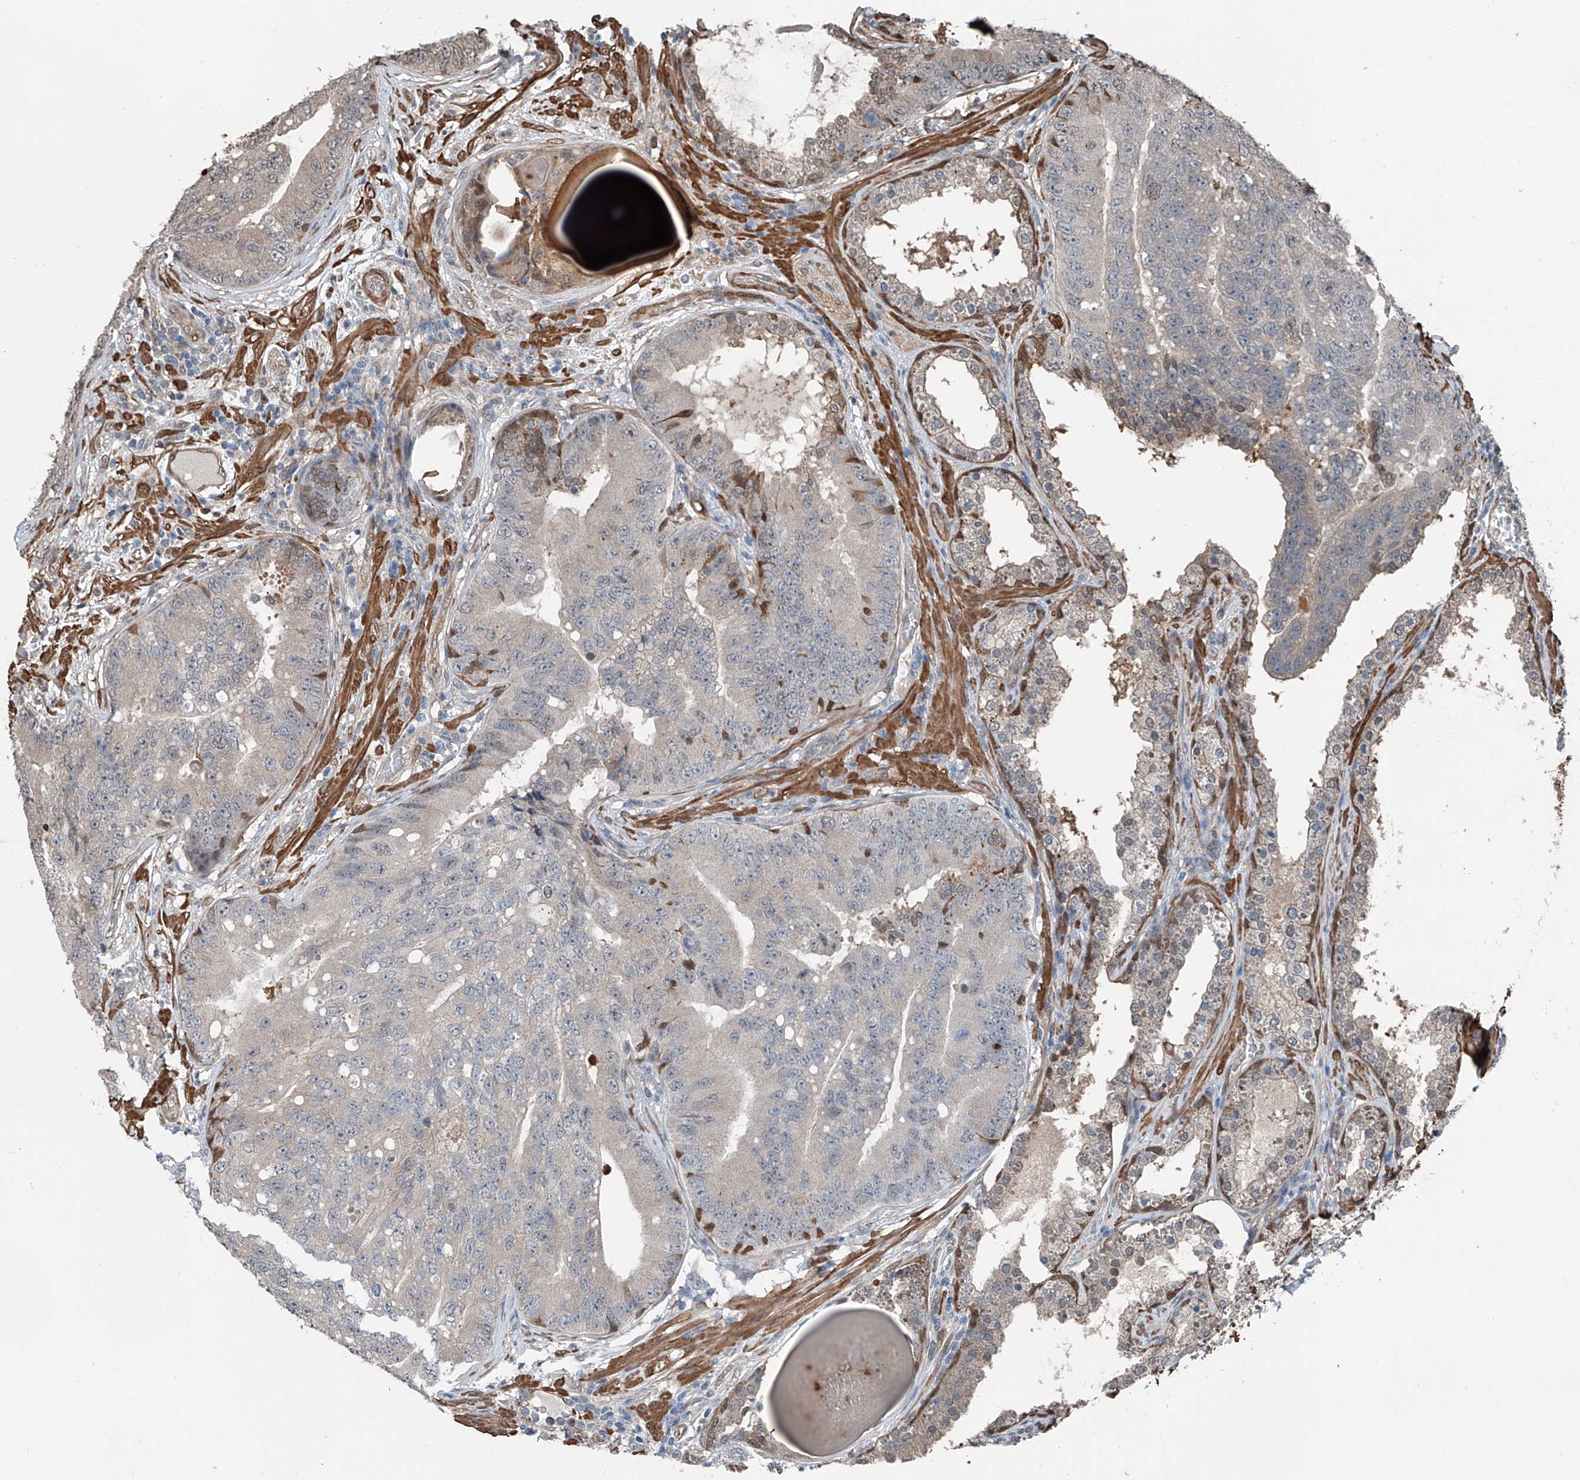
{"staining": {"intensity": "weak", "quantity": "25%-75%", "location": "cytoplasmic/membranous"}, "tissue": "prostate cancer", "cell_type": "Tumor cells", "image_type": "cancer", "snomed": [{"axis": "morphology", "description": "Adenocarcinoma, High grade"}, {"axis": "topography", "description": "Prostate"}], "caption": "Protein expression analysis of prostate cancer (adenocarcinoma (high-grade)) exhibits weak cytoplasmic/membranous expression in approximately 25%-75% of tumor cells.", "gene": "HSPA6", "patient": {"sex": "male", "age": 70}}